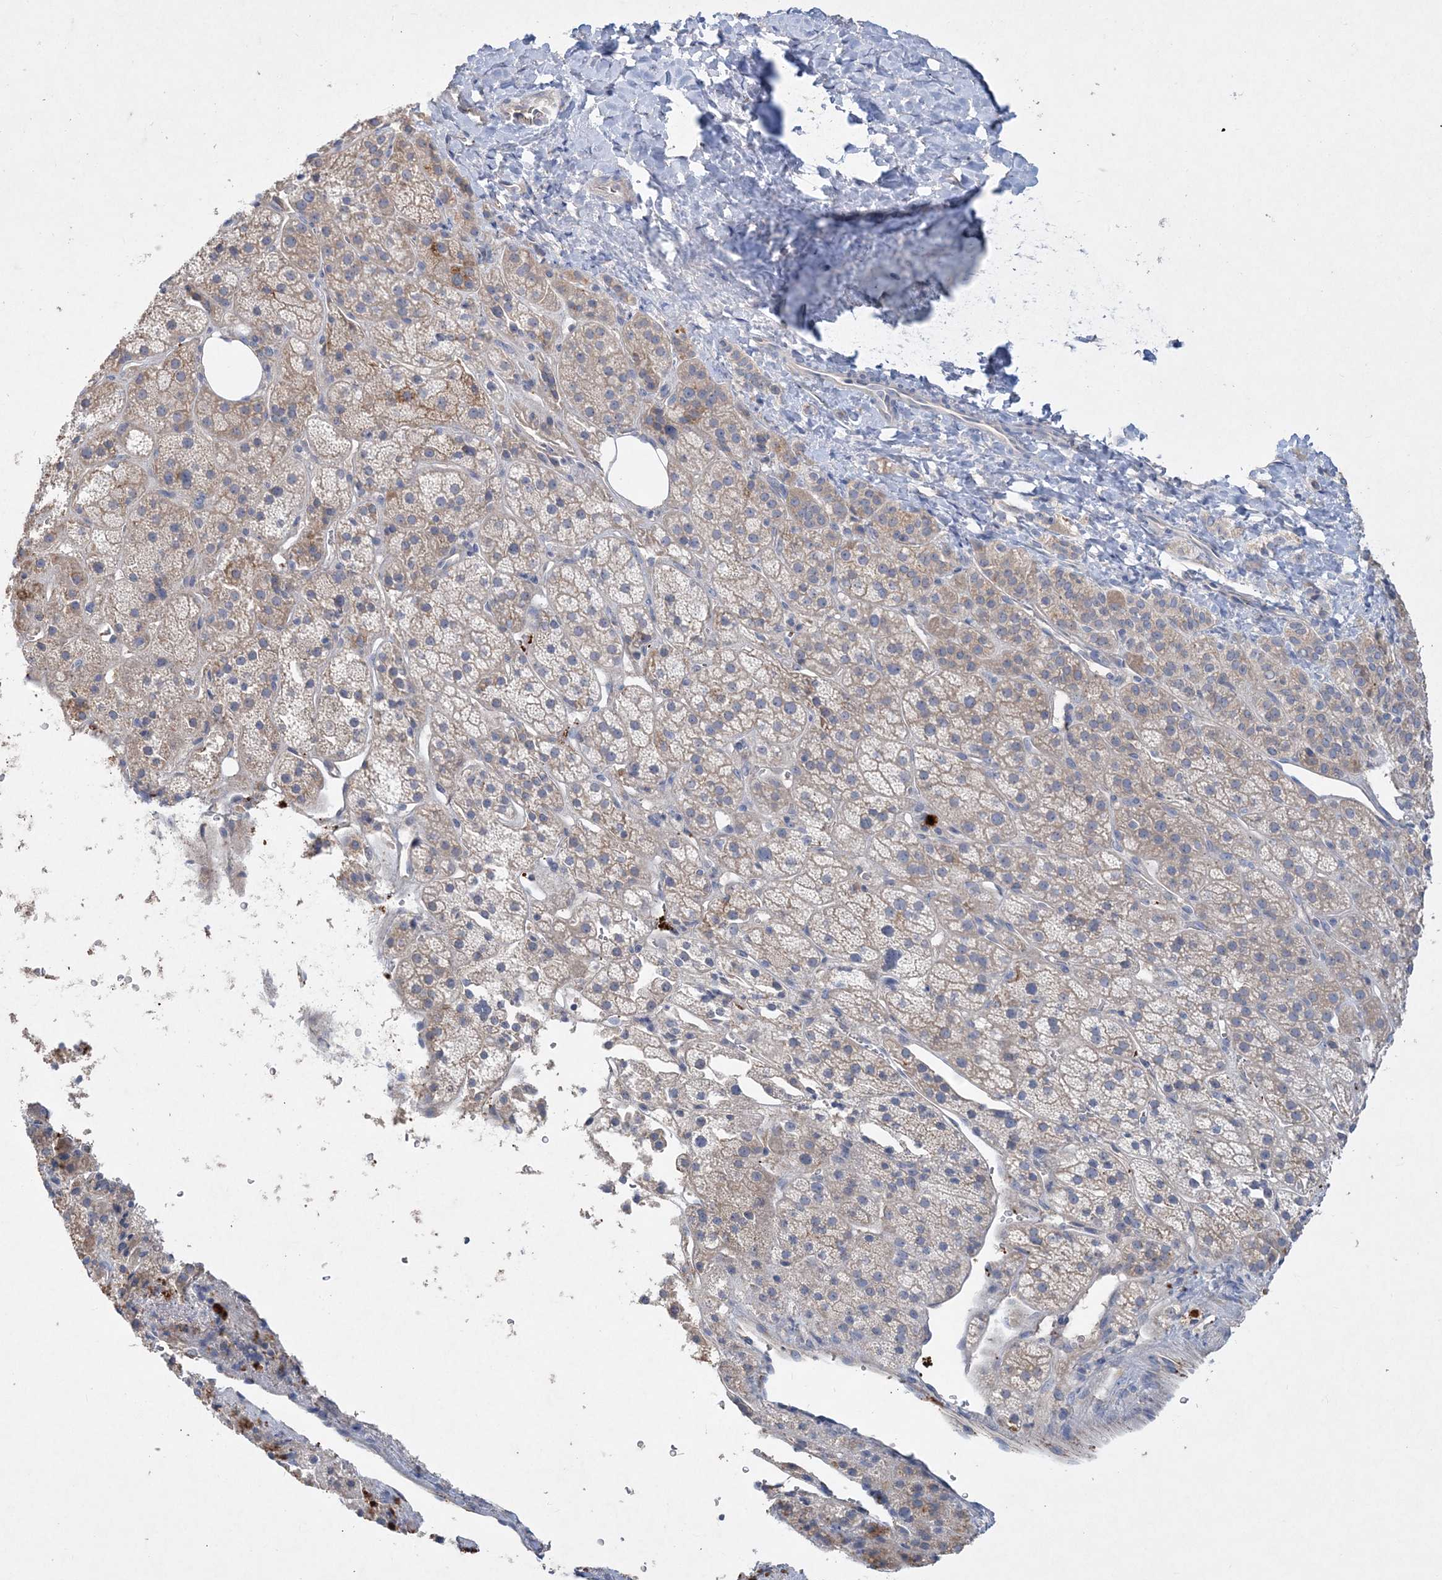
{"staining": {"intensity": "weak", "quantity": "25%-75%", "location": "cytoplasmic/membranous"}, "tissue": "adrenal gland", "cell_type": "Glandular cells", "image_type": "normal", "snomed": [{"axis": "morphology", "description": "Normal tissue, NOS"}, {"axis": "topography", "description": "Adrenal gland"}], "caption": "DAB immunohistochemical staining of normal adrenal gland demonstrates weak cytoplasmic/membranous protein staining in about 25%-75% of glandular cells.", "gene": "ADCK2", "patient": {"sex": "female", "age": 57}}